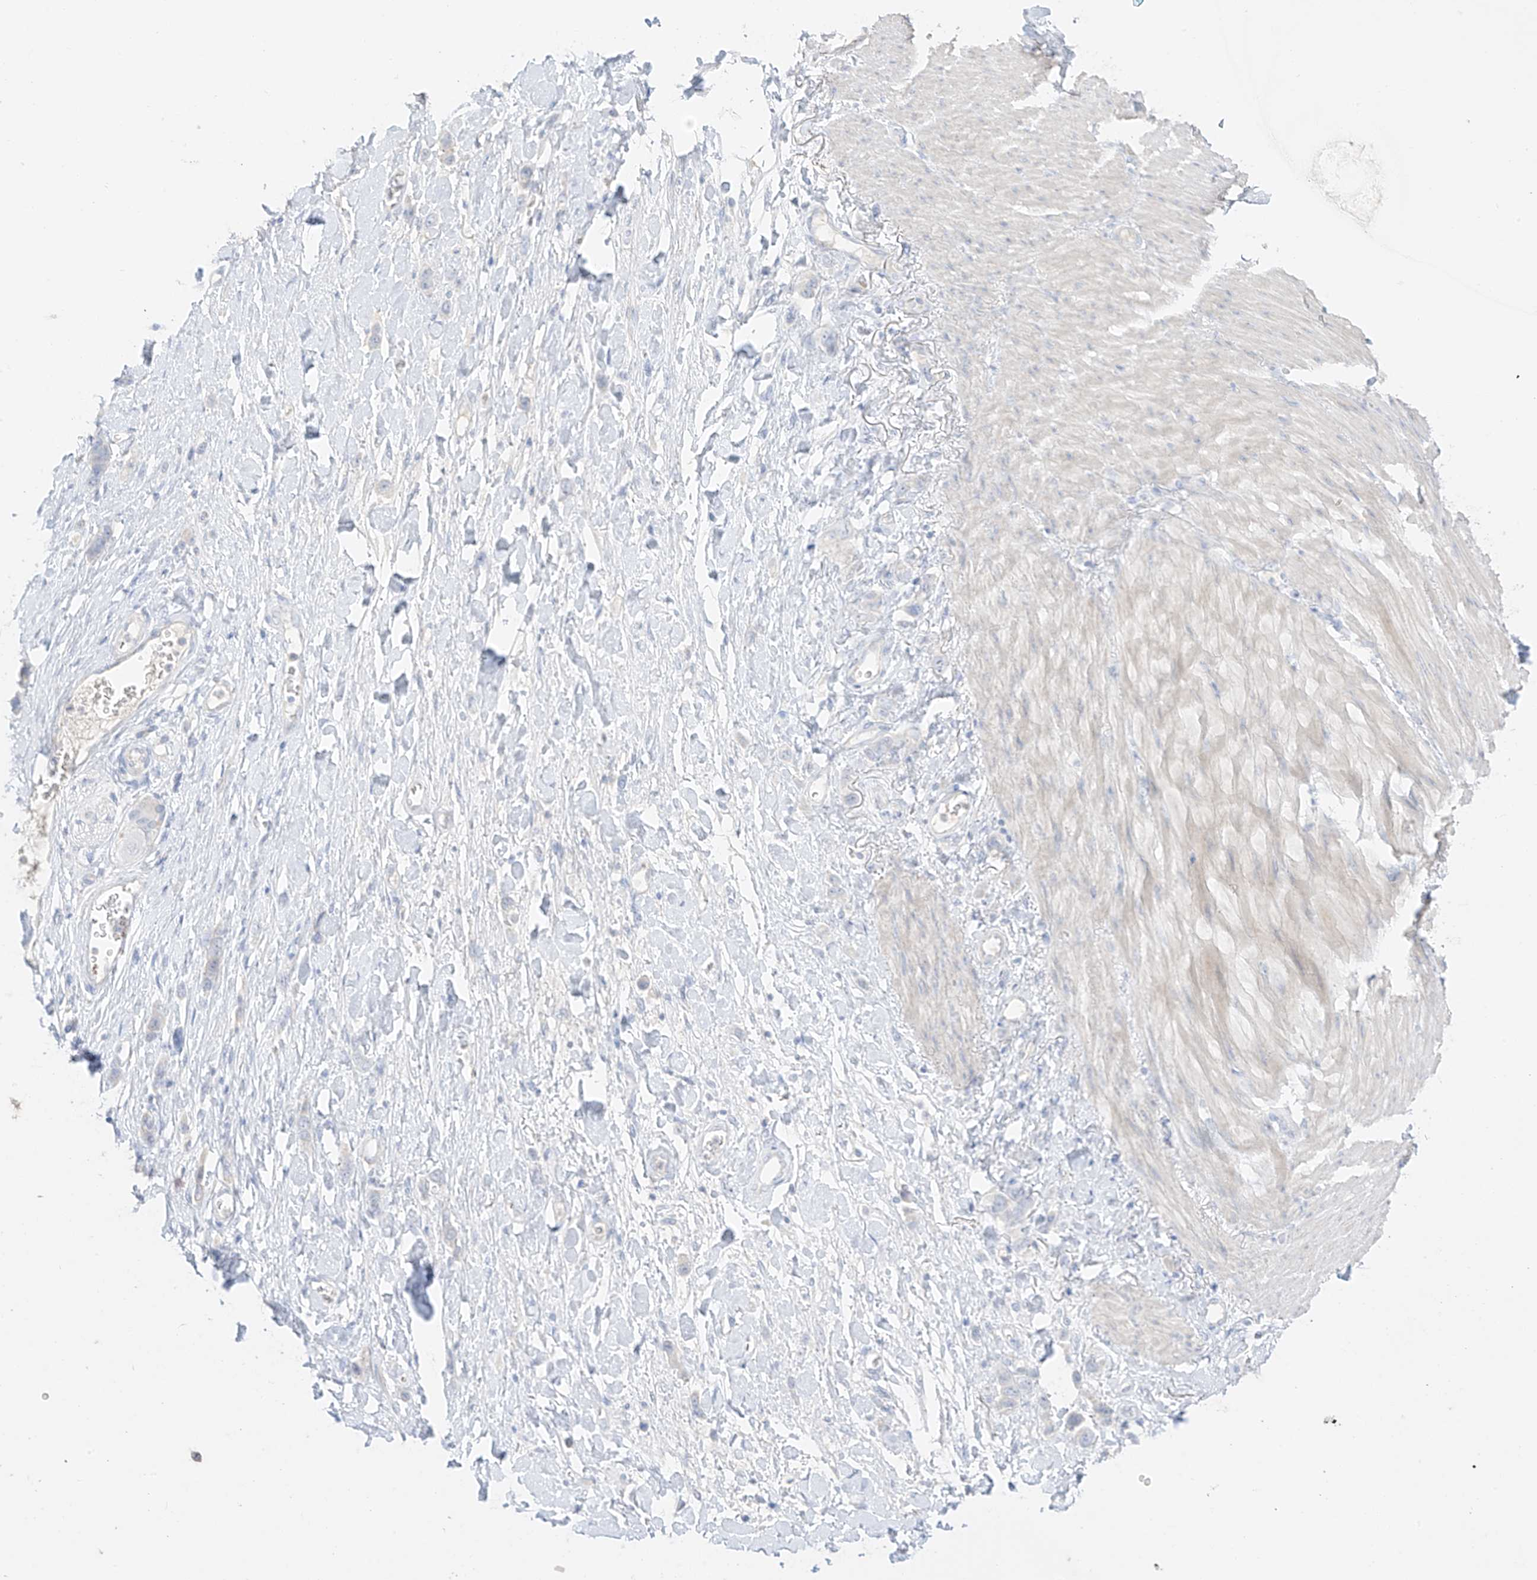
{"staining": {"intensity": "negative", "quantity": "none", "location": "none"}, "tissue": "stomach cancer", "cell_type": "Tumor cells", "image_type": "cancer", "snomed": [{"axis": "morphology", "description": "Adenocarcinoma, NOS"}, {"axis": "topography", "description": "Stomach"}], "caption": "Immunohistochemical staining of stomach cancer (adenocarcinoma) displays no significant staining in tumor cells.", "gene": "ZBTB41", "patient": {"sex": "female", "age": 65}}